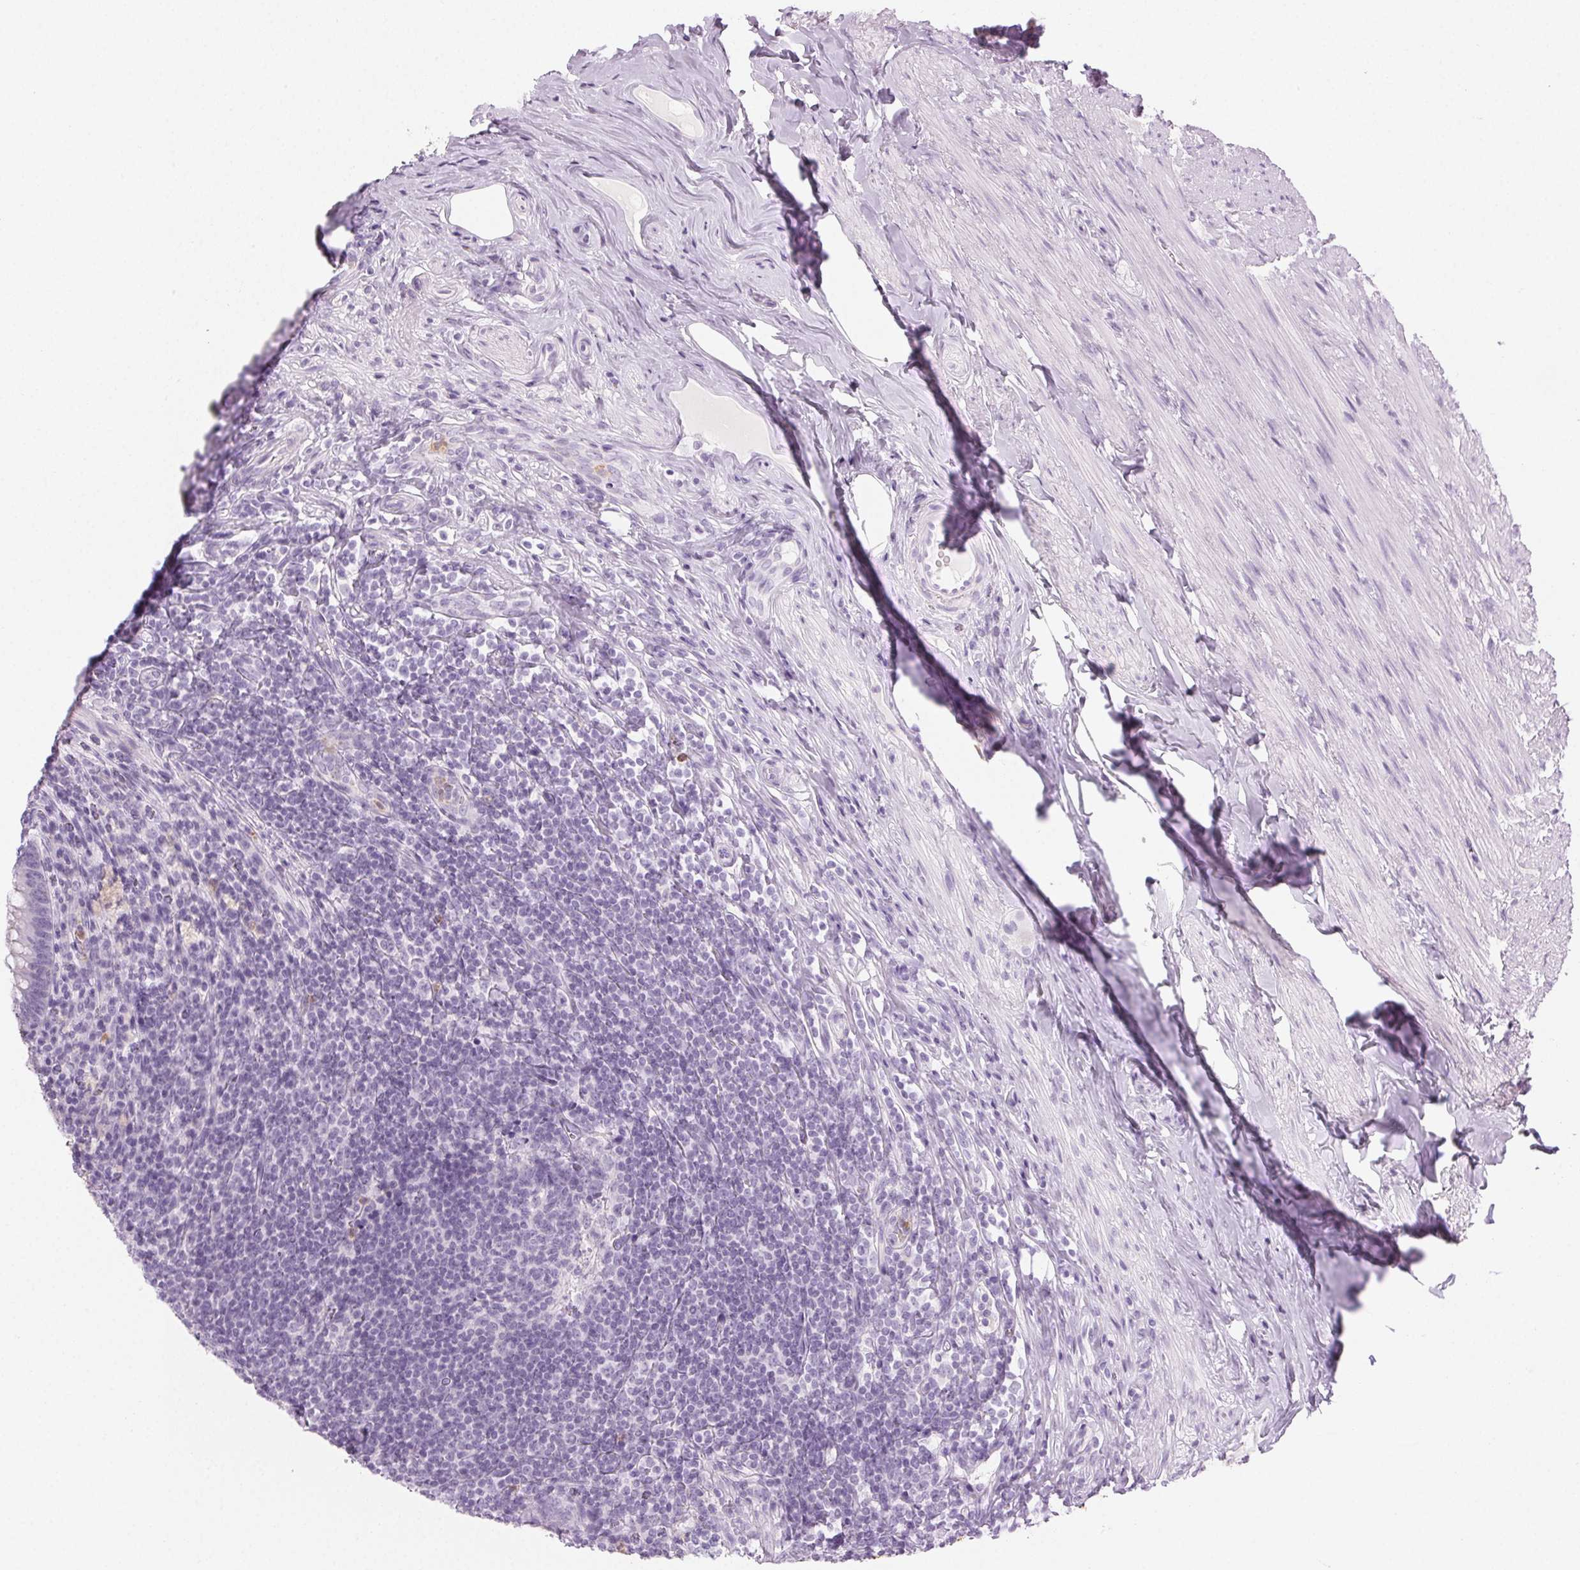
{"staining": {"intensity": "negative", "quantity": "none", "location": "none"}, "tissue": "appendix", "cell_type": "Glandular cells", "image_type": "normal", "snomed": [{"axis": "morphology", "description": "Normal tissue, NOS"}, {"axis": "topography", "description": "Appendix"}], "caption": "An immunohistochemistry image of normal appendix is shown. There is no staining in glandular cells of appendix.", "gene": "MPO", "patient": {"sex": "male", "age": 47}}